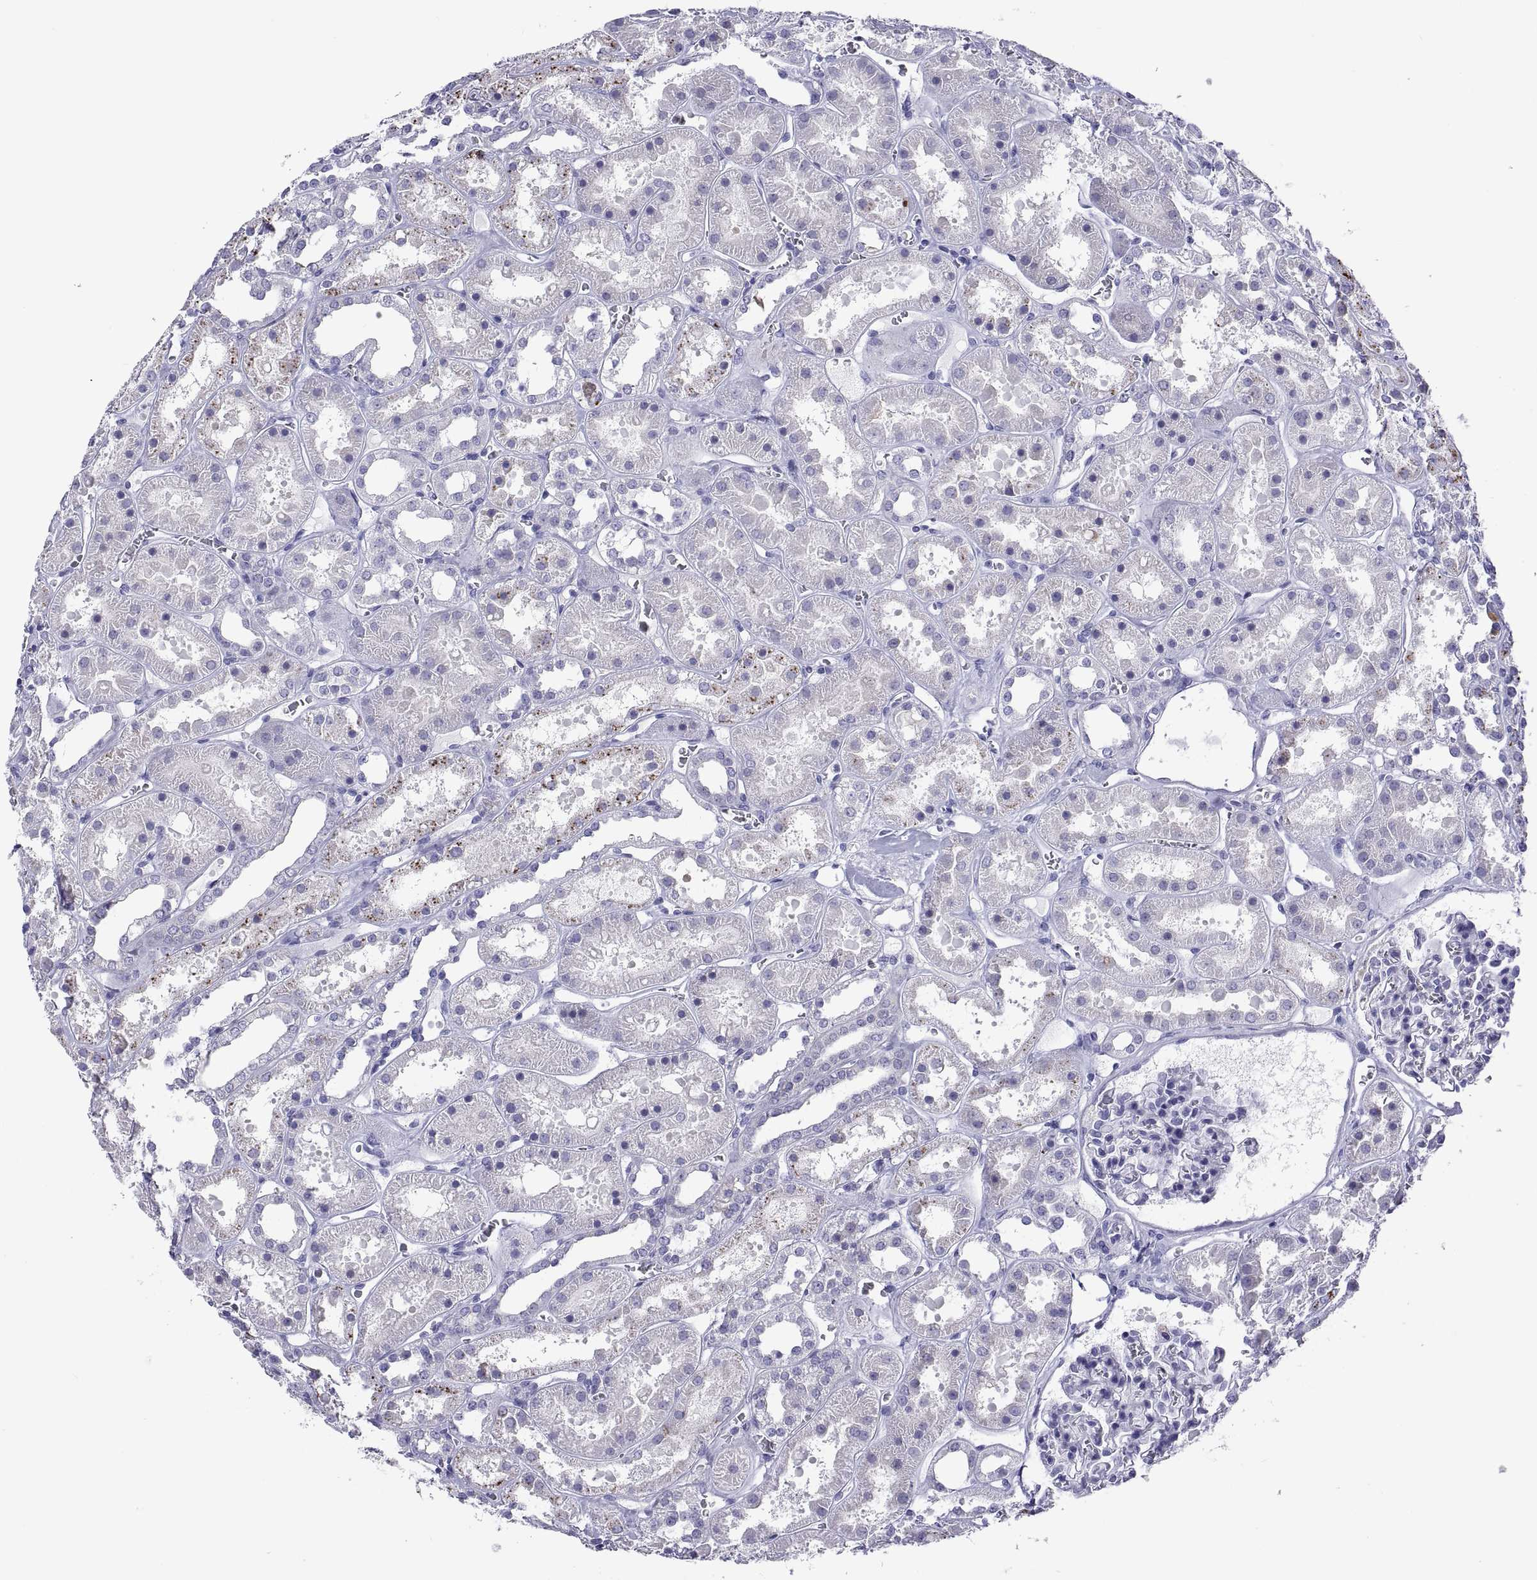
{"staining": {"intensity": "negative", "quantity": "none", "location": "none"}, "tissue": "kidney", "cell_type": "Cells in glomeruli", "image_type": "normal", "snomed": [{"axis": "morphology", "description": "Normal tissue, NOS"}, {"axis": "topography", "description": "Kidney"}], "caption": "Immunohistochemistry histopathology image of benign kidney: kidney stained with DAB reveals no significant protein expression in cells in glomeruli. Nuclei are stained in blue.", "gene": "QRICH2", "patient": {"sex": "female", "age": 41}}